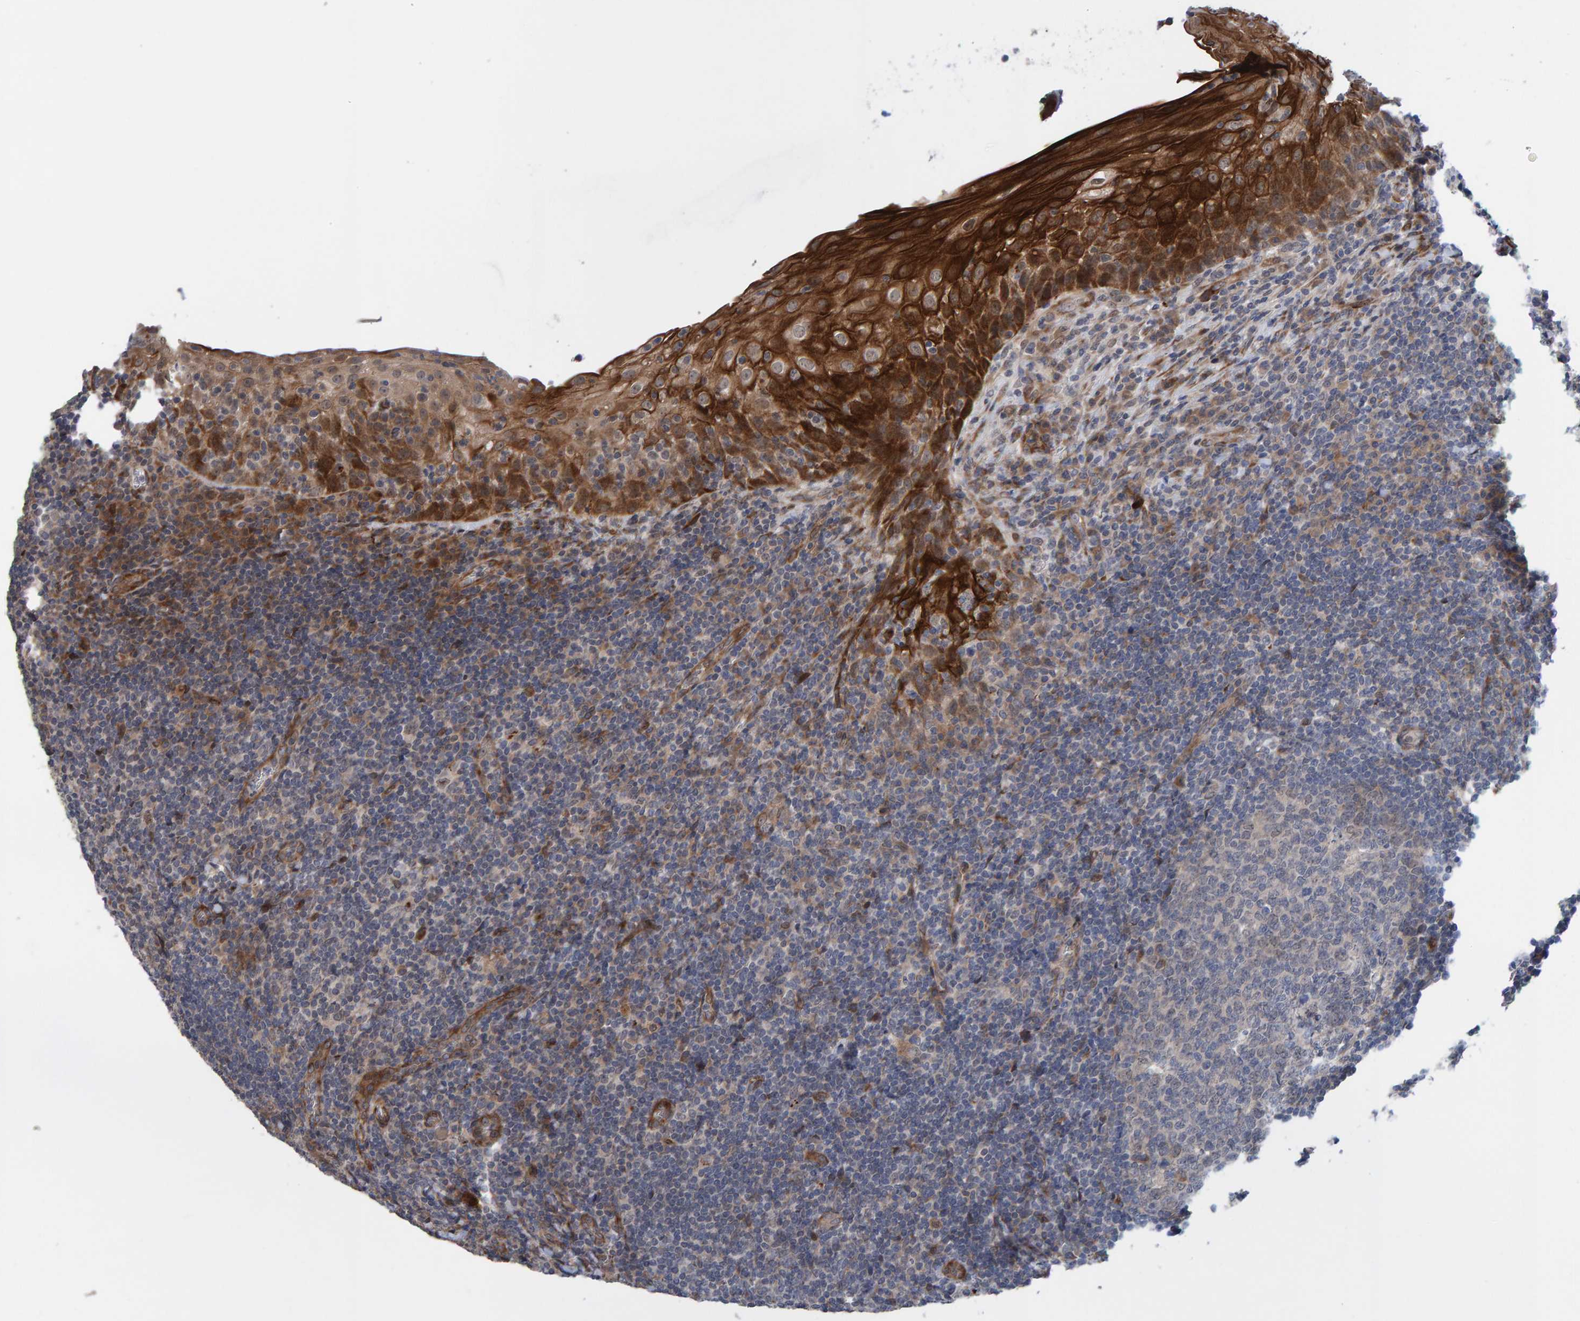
{"staining": {"intensity": "weak", "quantity": "<25%", "location": "cytoplasmic/membranous"}, "tissue": "tonsil", "cell_type": "Germinal center cells", "image_type": "normal", "snomed": [{"axis": "morphology", "description": "Normal tissue, NOS"}, {"axis": "topography", "description": "Tonsil"}], "caption": "There is no significant staining in germinal center cells of tonsil. The staining is performed using DAB (3,3'-diaminobenzidine) brown chromogen with nuclei counter-stained in using hematoxylin.", "gene": "MFSD6L", "patient": {"sex": "male", "age": 37}}